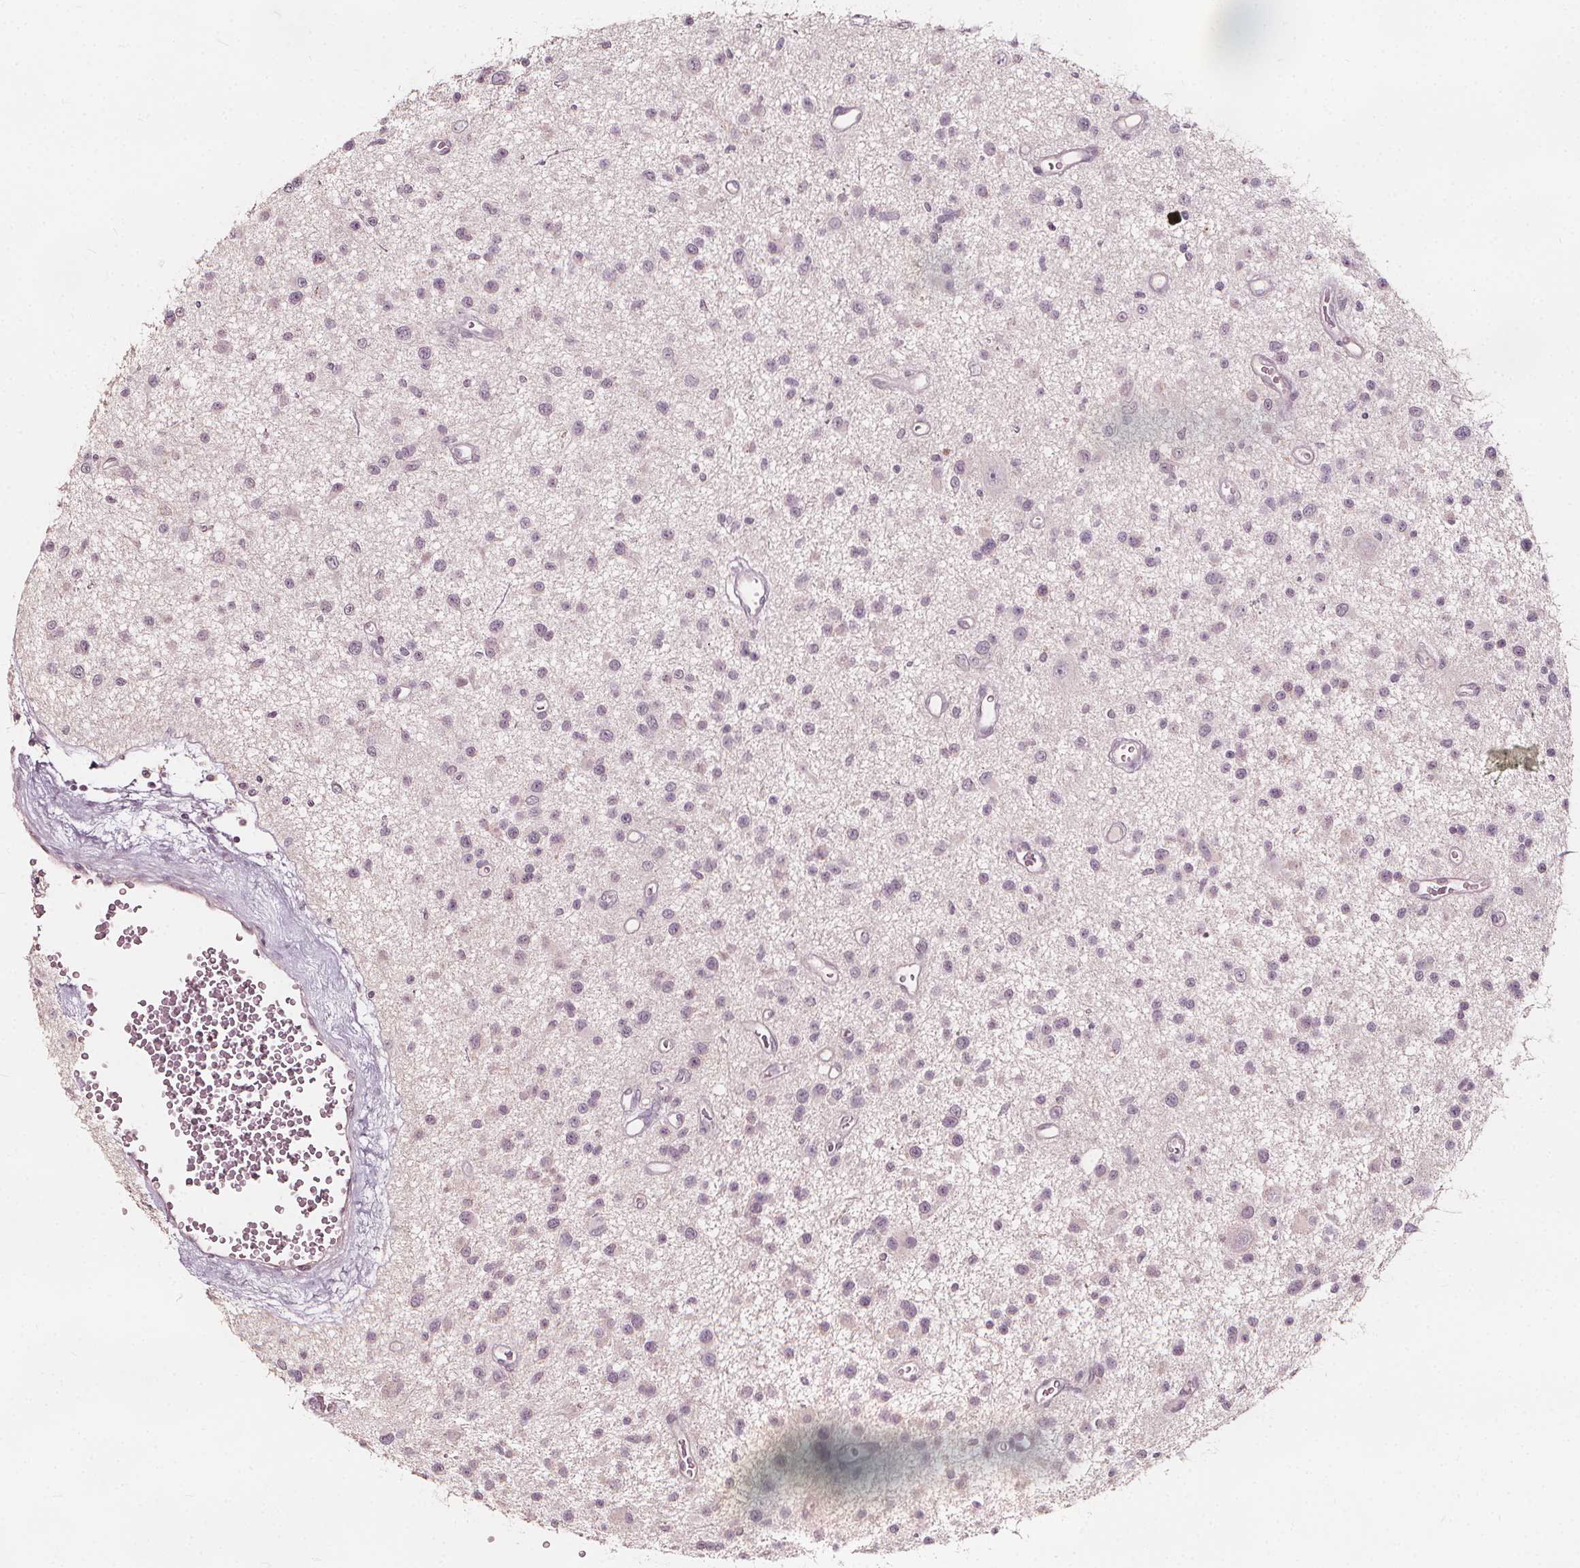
{"staining": {"intensity": "negative", "quantity": "none", "location": "none"}, "tissue": "glioma", "cell_type": "Tumor cells", "image_type": "cancer", "snomed": [{"axis": "morphology", "description": "Glioma, malignant, Low grade"}, {"axis": "topography", "description": "Brain"}], "caption": "A photomicrograph of malignant glioma (low-grade) stained for a protein reveals no brown staining in tumor cells.", "gene": "NPC1L1", "patient": {"sex": "male", "age": 43}}